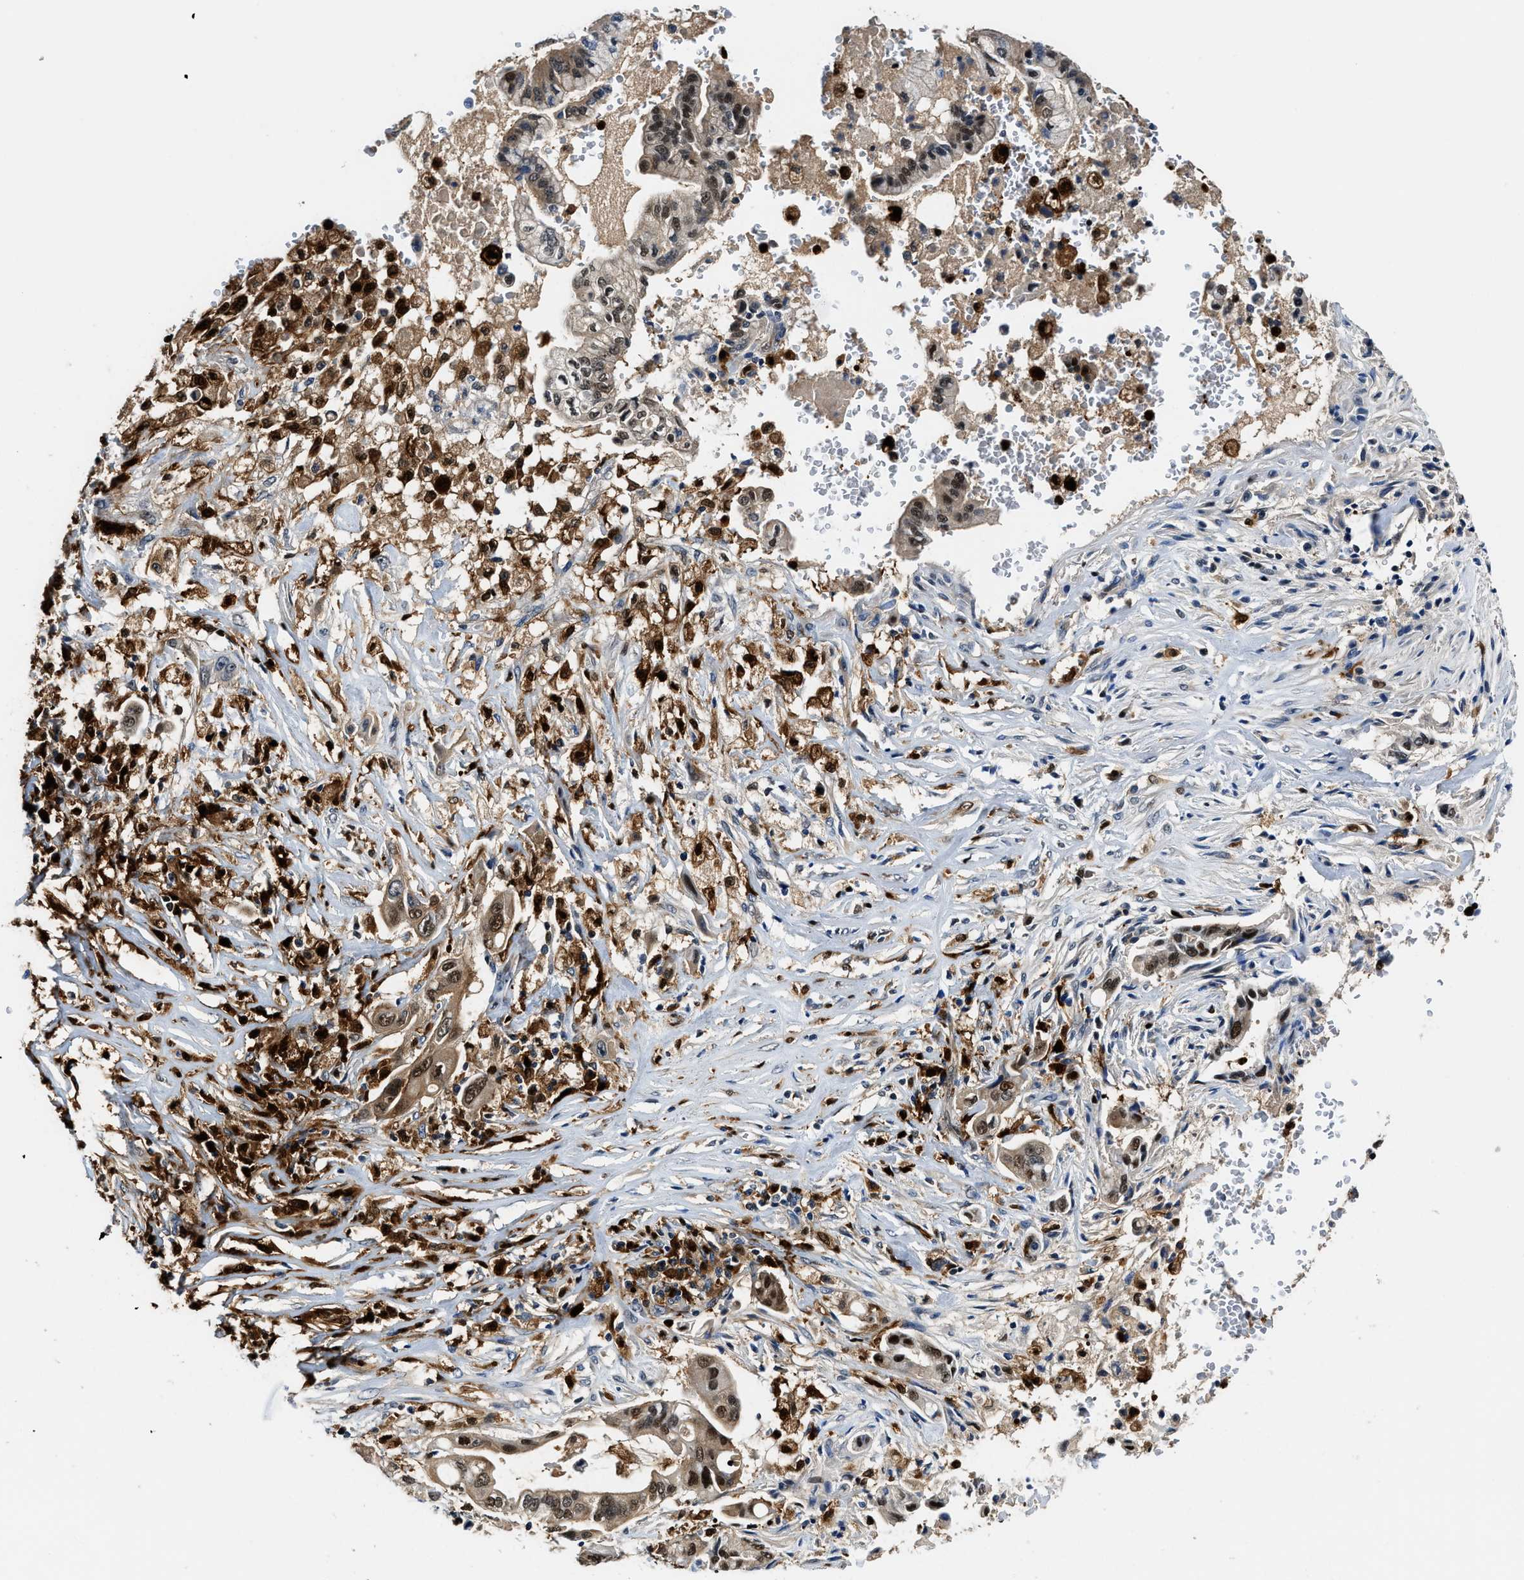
{"staining": {"intensity": "moderate", "quantity": "<25%", "location": "nuclear"}, "tissue": "pancreatic cancer", "cell_type": "Tumor cells", "image_type": "cancer", "snomed": [{"axis": "morphology", "description": "Adenocarcinoma, NOS"}, {"axis": "topography", "description": "Pancreas"}], "caption": "Pancreatic cancer stained for a protein shows moderate nuclear positivity in tumor cells. Using DAB (3,3'-diaminobenzidine) (brown) and hematoxylin (blue) stains, captured at high magnification using brightfield microscopy.", "gene": "LTA4H", "patient": {"sex": "female", "age": 73}}